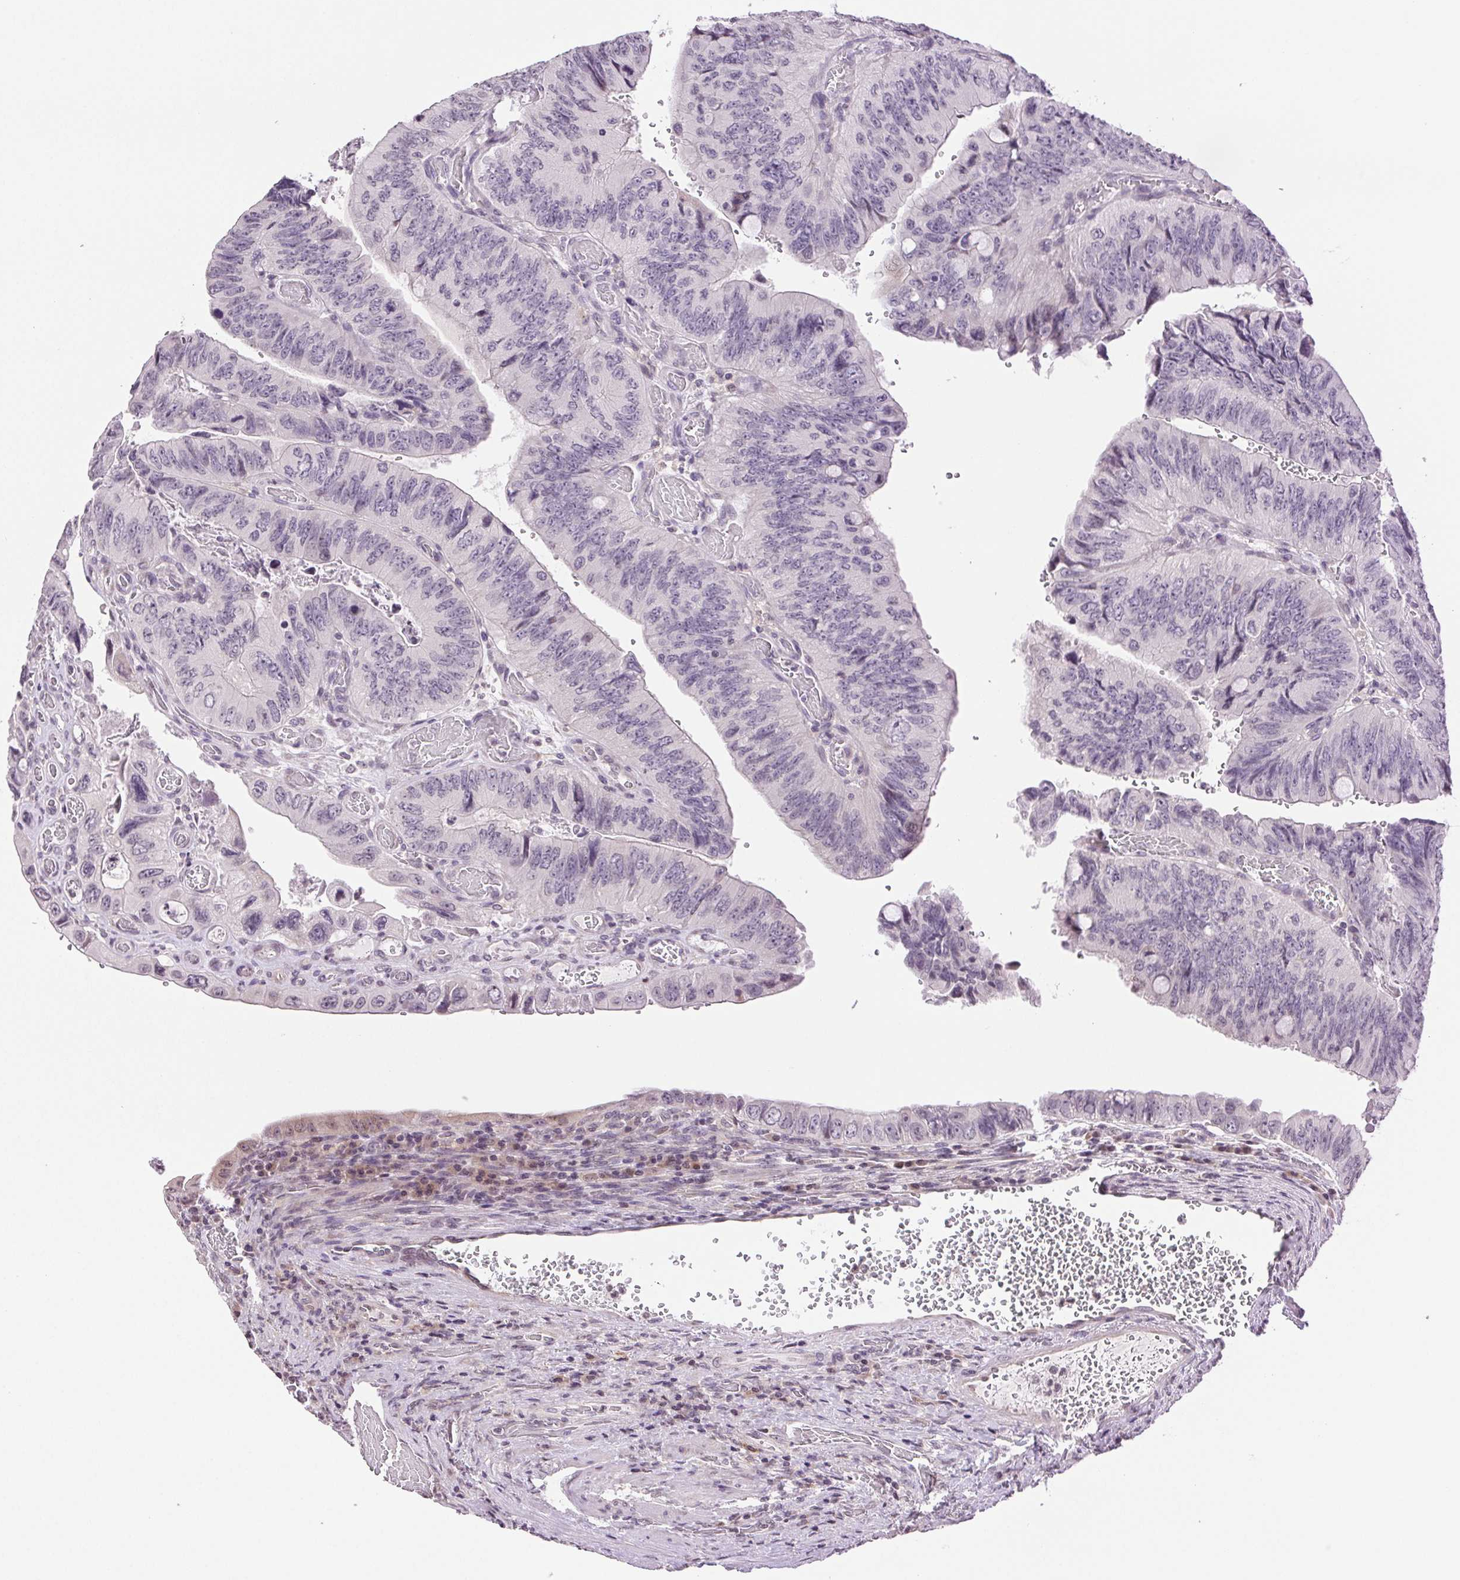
{"staining": {"intensity": "negative", "quantity": "none", "location": "none"}, "tissue": "colorectal cancer", "cell_type": "Tumor cells", "image_type": "cancer", "snomed": [{"axis": "morphology", "description": "Adenocarcinoma, NOS"}, {"axis": "topography", "description": "Colon"}], "caption": "The immunohistochemistry micrograph has no significant positivity in tumor cells of colorectal cancer tissue. (DAB (3,3'-diaminobenzidine) immunohistochemistry with hematoxylin counter stain).", "gene": "TNNT3", "patient": {"sex": "female", "age": 84}}